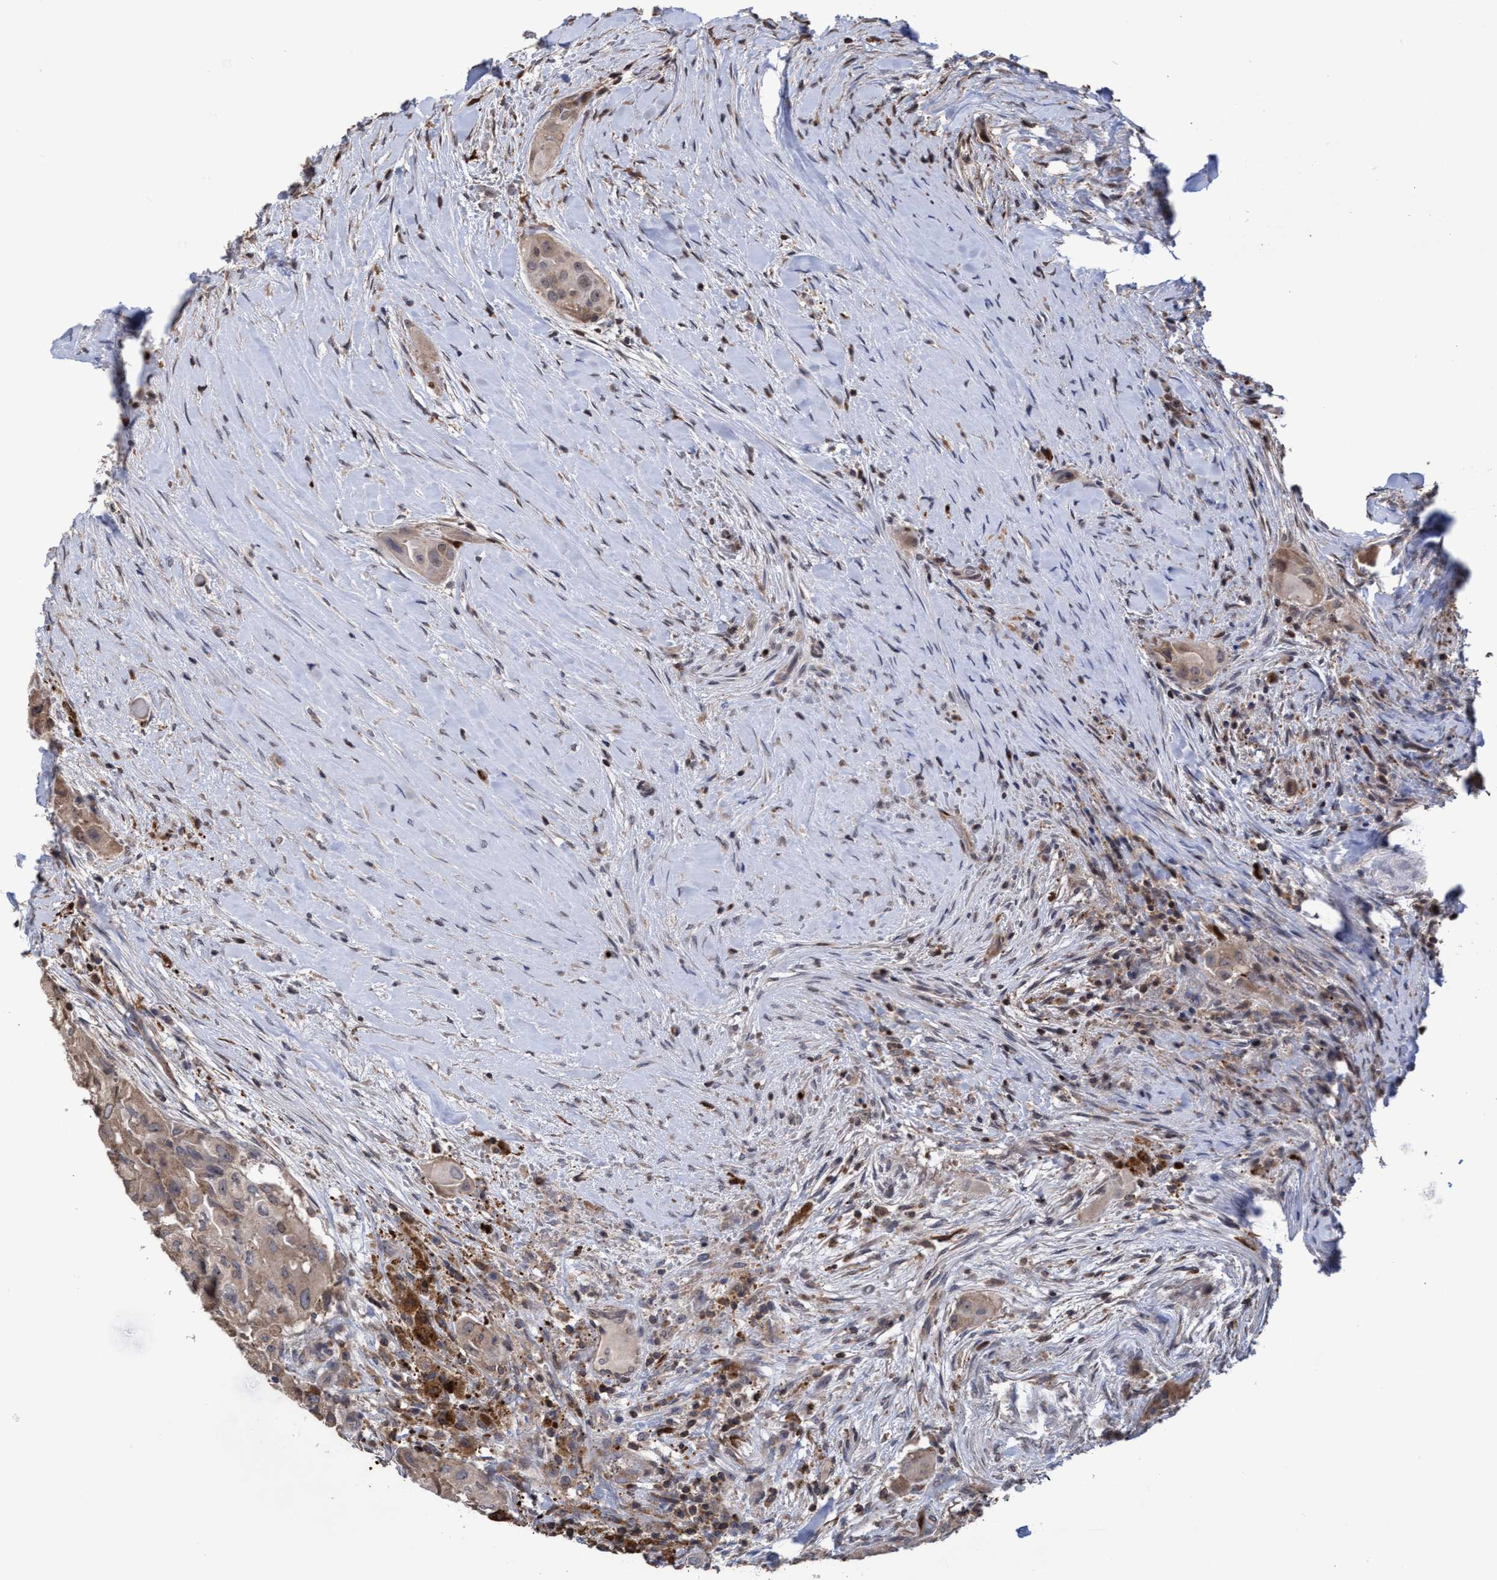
{"staining": {"intensity": "moderate", "quantity": ">75%", "location": "cytoplasmic/membranous,nuclear"}, "tissue": "thyroid cancer", "cell_type": "Tumor cells", "image_type": "cancer", "snomed": [{"axis": "morphology", "description": "Papillary adenocarcinoma, NOS"}, {"axis": "topography", "description": "Thyroid gland"}], "caption": "There is medium levels of moderate cytoplasmic/membranous and nuclear positivity in tumor cells of papillary adenocarcinoma (thyroid), as demonstrated by immunohistochemical staining (brown color).", "gene": "SLBP", "patient": {"sex": "female", "age": 59}}